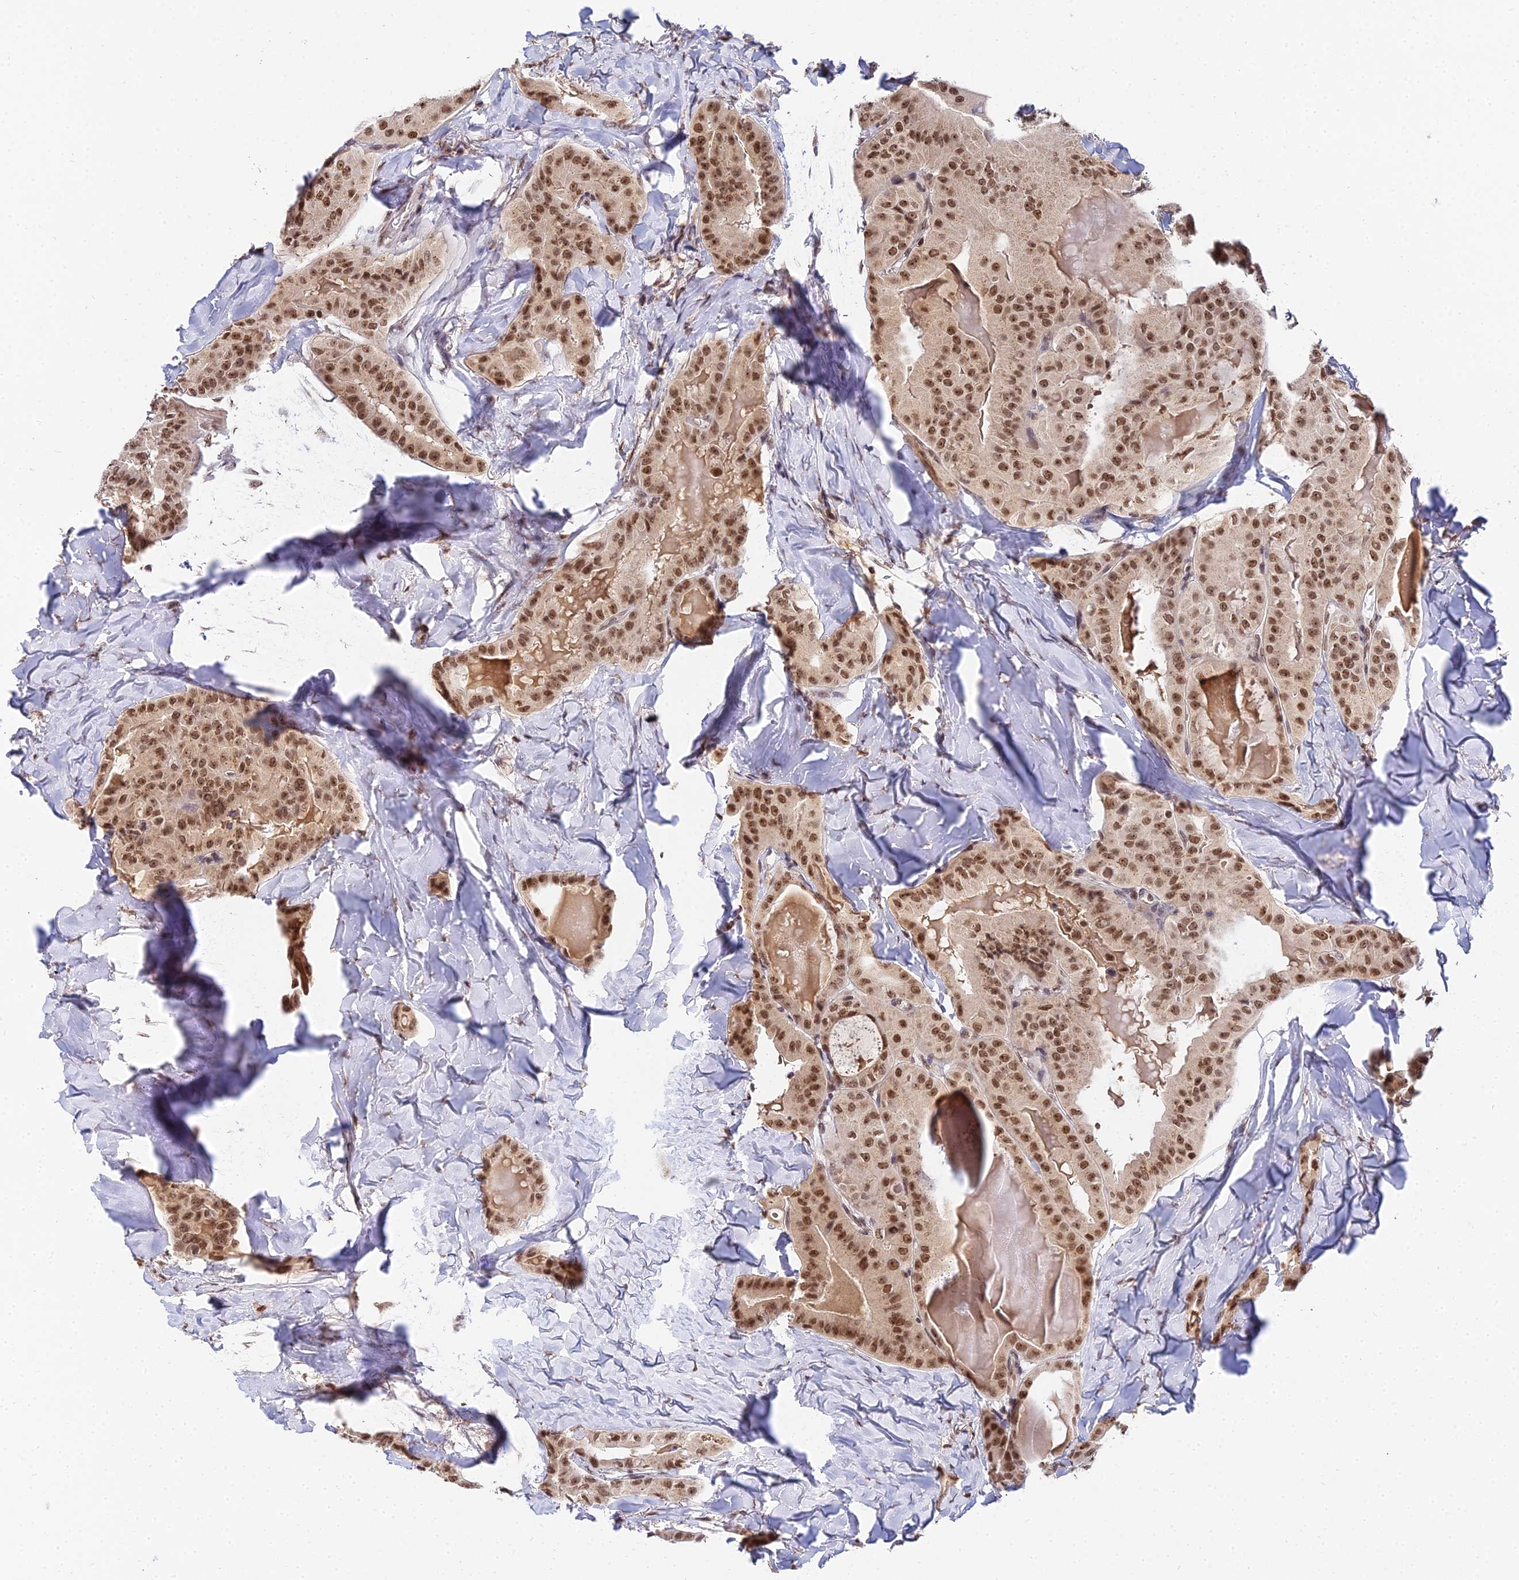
{"staining": {"intensity": "strong", "quantity": ">75%", "location": "nuclear"}, "tissue": "thyroid cancer", "cell_type": "Tumor cells", "image_type": "cancer", "snomed": [{"axis": "morphology", "description": "Papillary adenocarcinoma, NOS"}, {"axis": "topography", "description": "Thyroid gland"}], "caption": "Thyroid cancer stained with a protein marker shows strong staining in tumor cells.", "gene": "EXOSC3", "patient": {"sex": "female", "age": 68}}